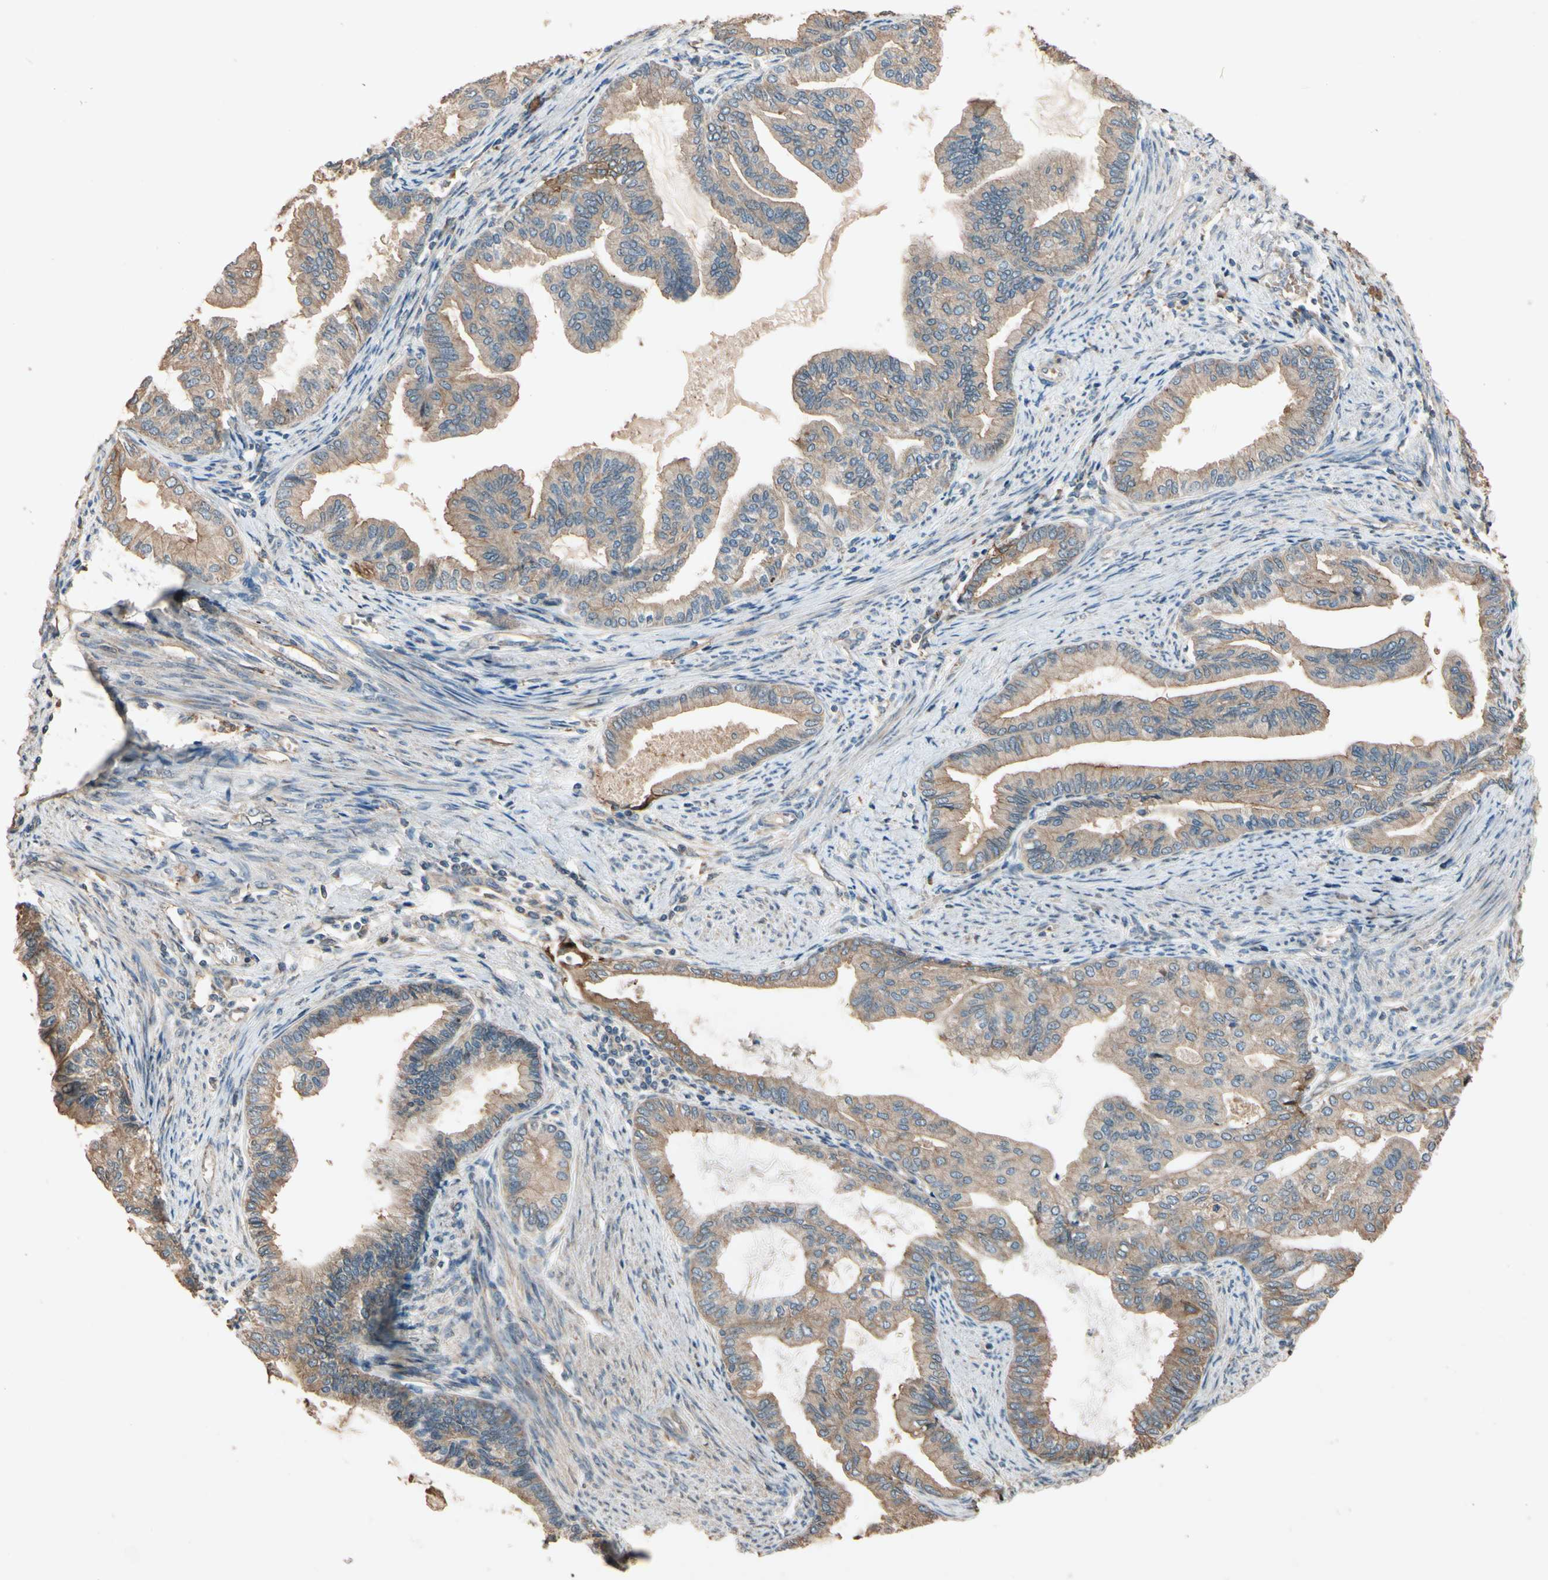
{"staining": {"intensity": "moderate", "quantity": ">75%", "location": "cytoplasmic/membranous"}, "tissue": "endometrial cancer", "cell_type": "Tumor cells", "image_type": "cancer", "snomed": [{"axis": "morphology", "description": "Adenocarcinoma, NOS"}, {"axis": "topography", "description": "Endometrium"}], "caption": "Endometrial cancer (adenocarcinoma) stained for a protein displays moderate cytoplasmic/membranous positivity in tumor cells.", "gene": "MGRN1", "patient": {"sex": "female", "age": 86}}